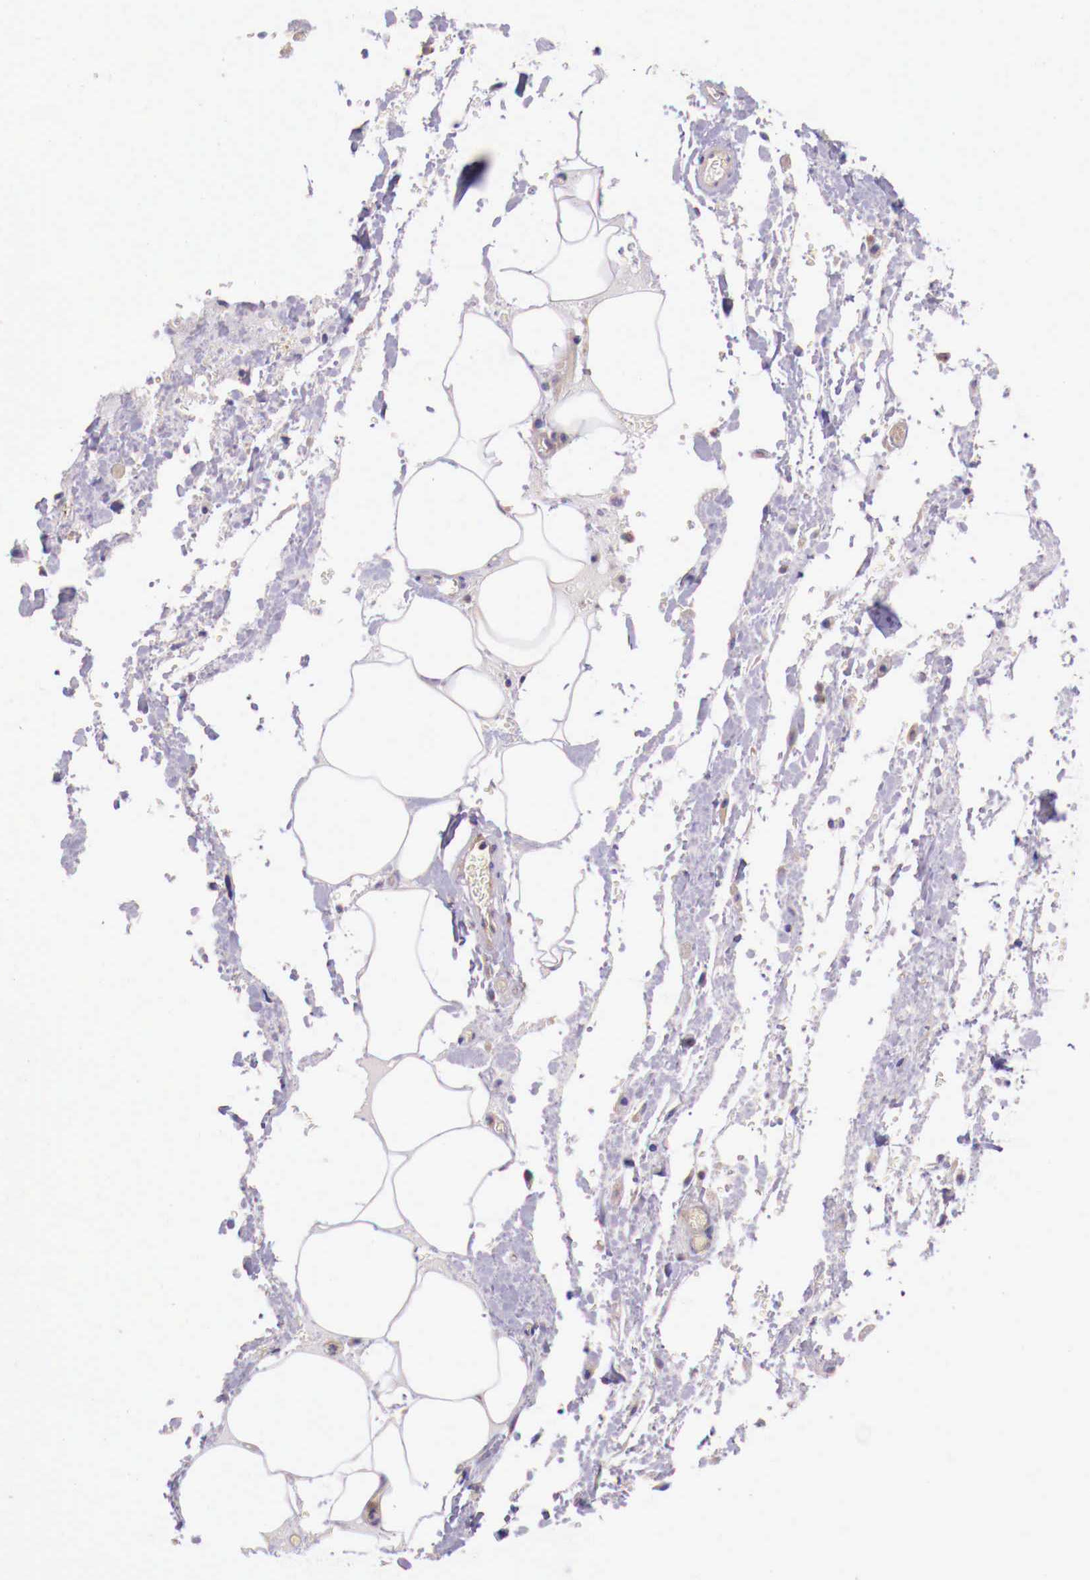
{"staining": {"intensity": "negative", "quantity": "none", "location": "none"}, "tissue": "smooth muscle", "cell_type": "Smooth muscle cells", "image_type": "normal", "snomed": [{"axis": "morphology", "description": "Normal tissue, NOS"}, {"axis": "topography", "description": "Uterus"}], "caption": "Immunohistochemical staining of normal human smooth muscle exhibits no significant positivity in smooth muscle cells.", "gene": "GRIPAP1", "patient": {"sex": "female", "age": 56}}